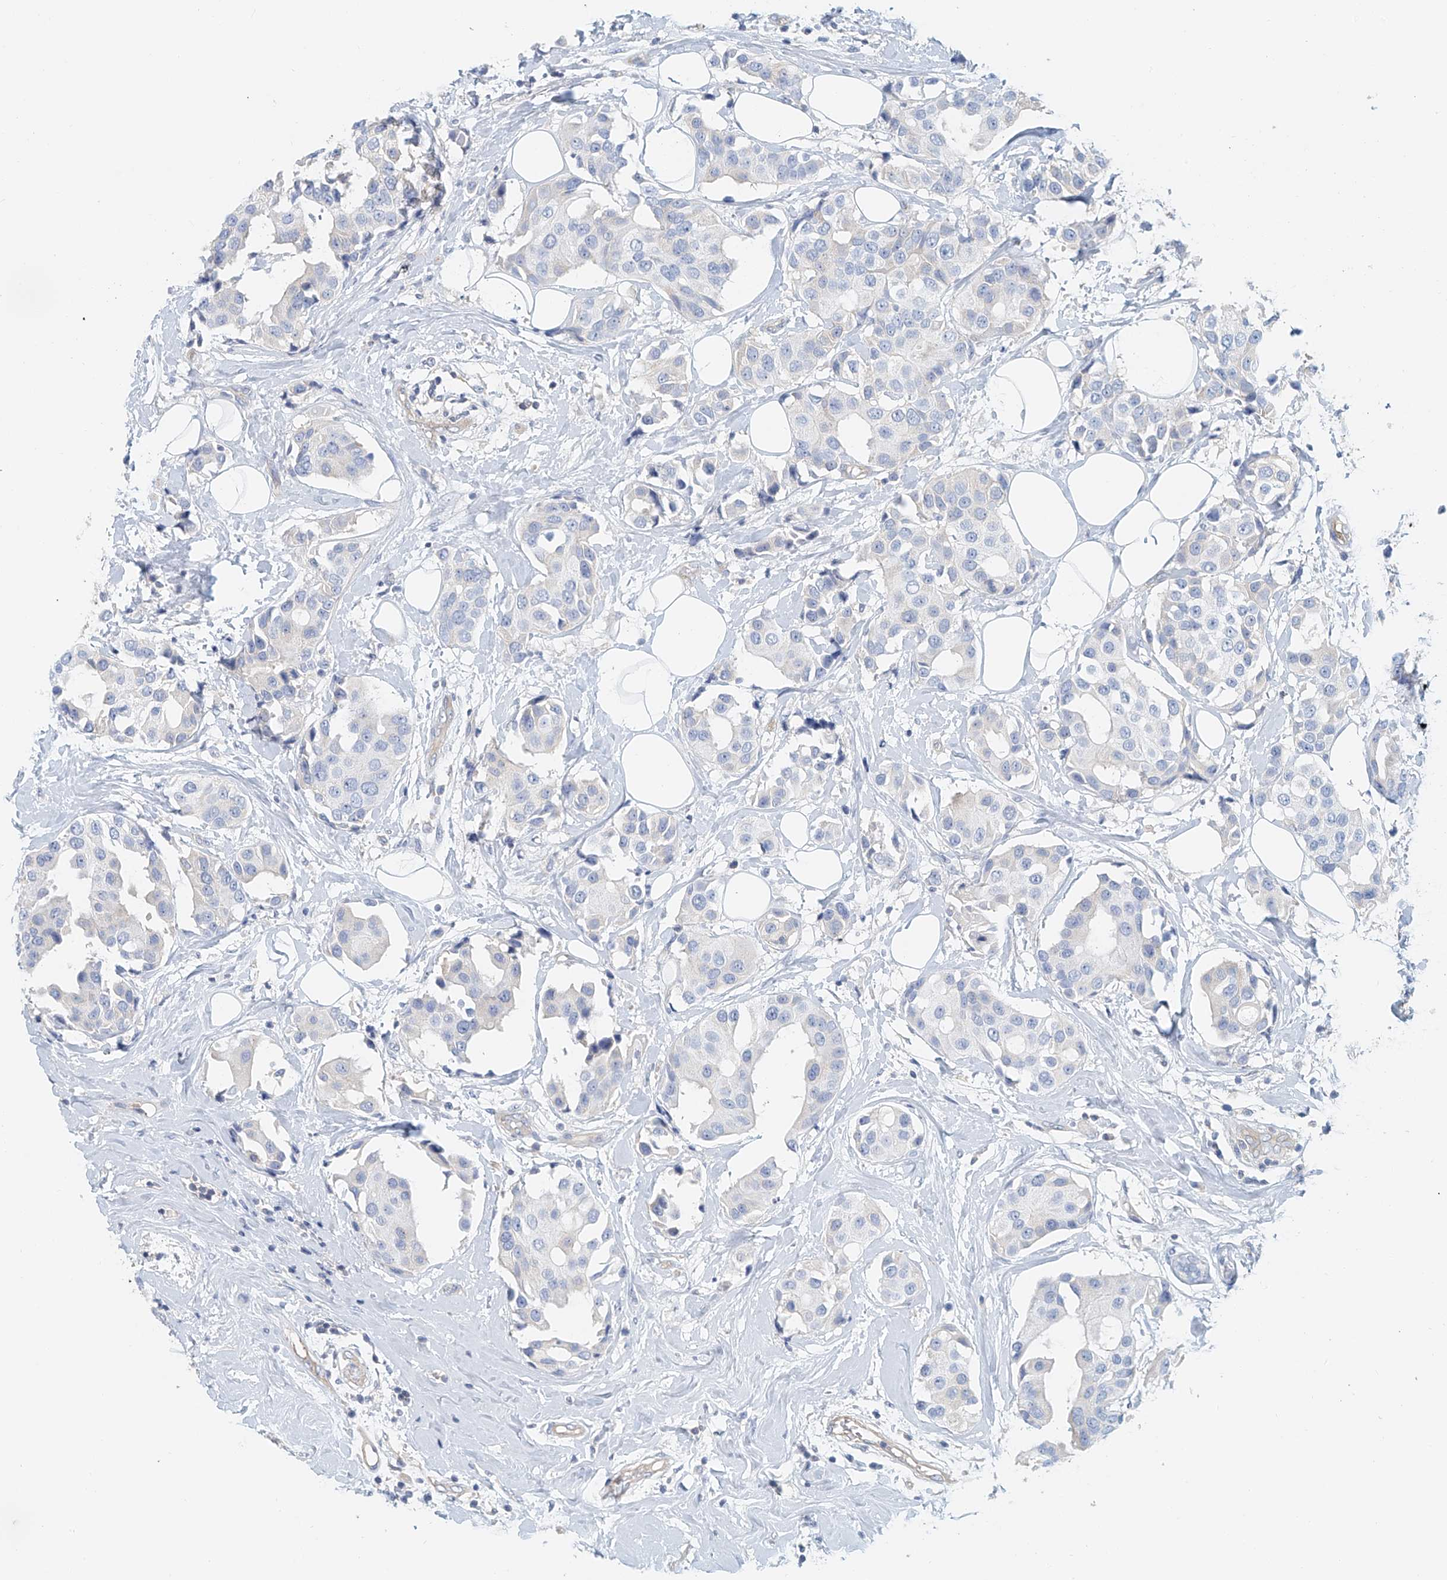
{"staining": {"intensity": "negative", "quantity": "none", "location": "none"}, "tissue": "breast cancer", "cell_type": "Tumor cells", "image_type": "cancer", "snomed": [{"axis": "morphology", "description": "Normal tissue, NOS"}, {"axis": "morphology", "description": "Duct carcinoma"}, {"axis": "topography", "description": "Breast"}], "caption": "IHC of breast cancer exhibits no staining in tumor cells.", "gene": "FRYL", "patient": {"sex": "female", "age": 39}}